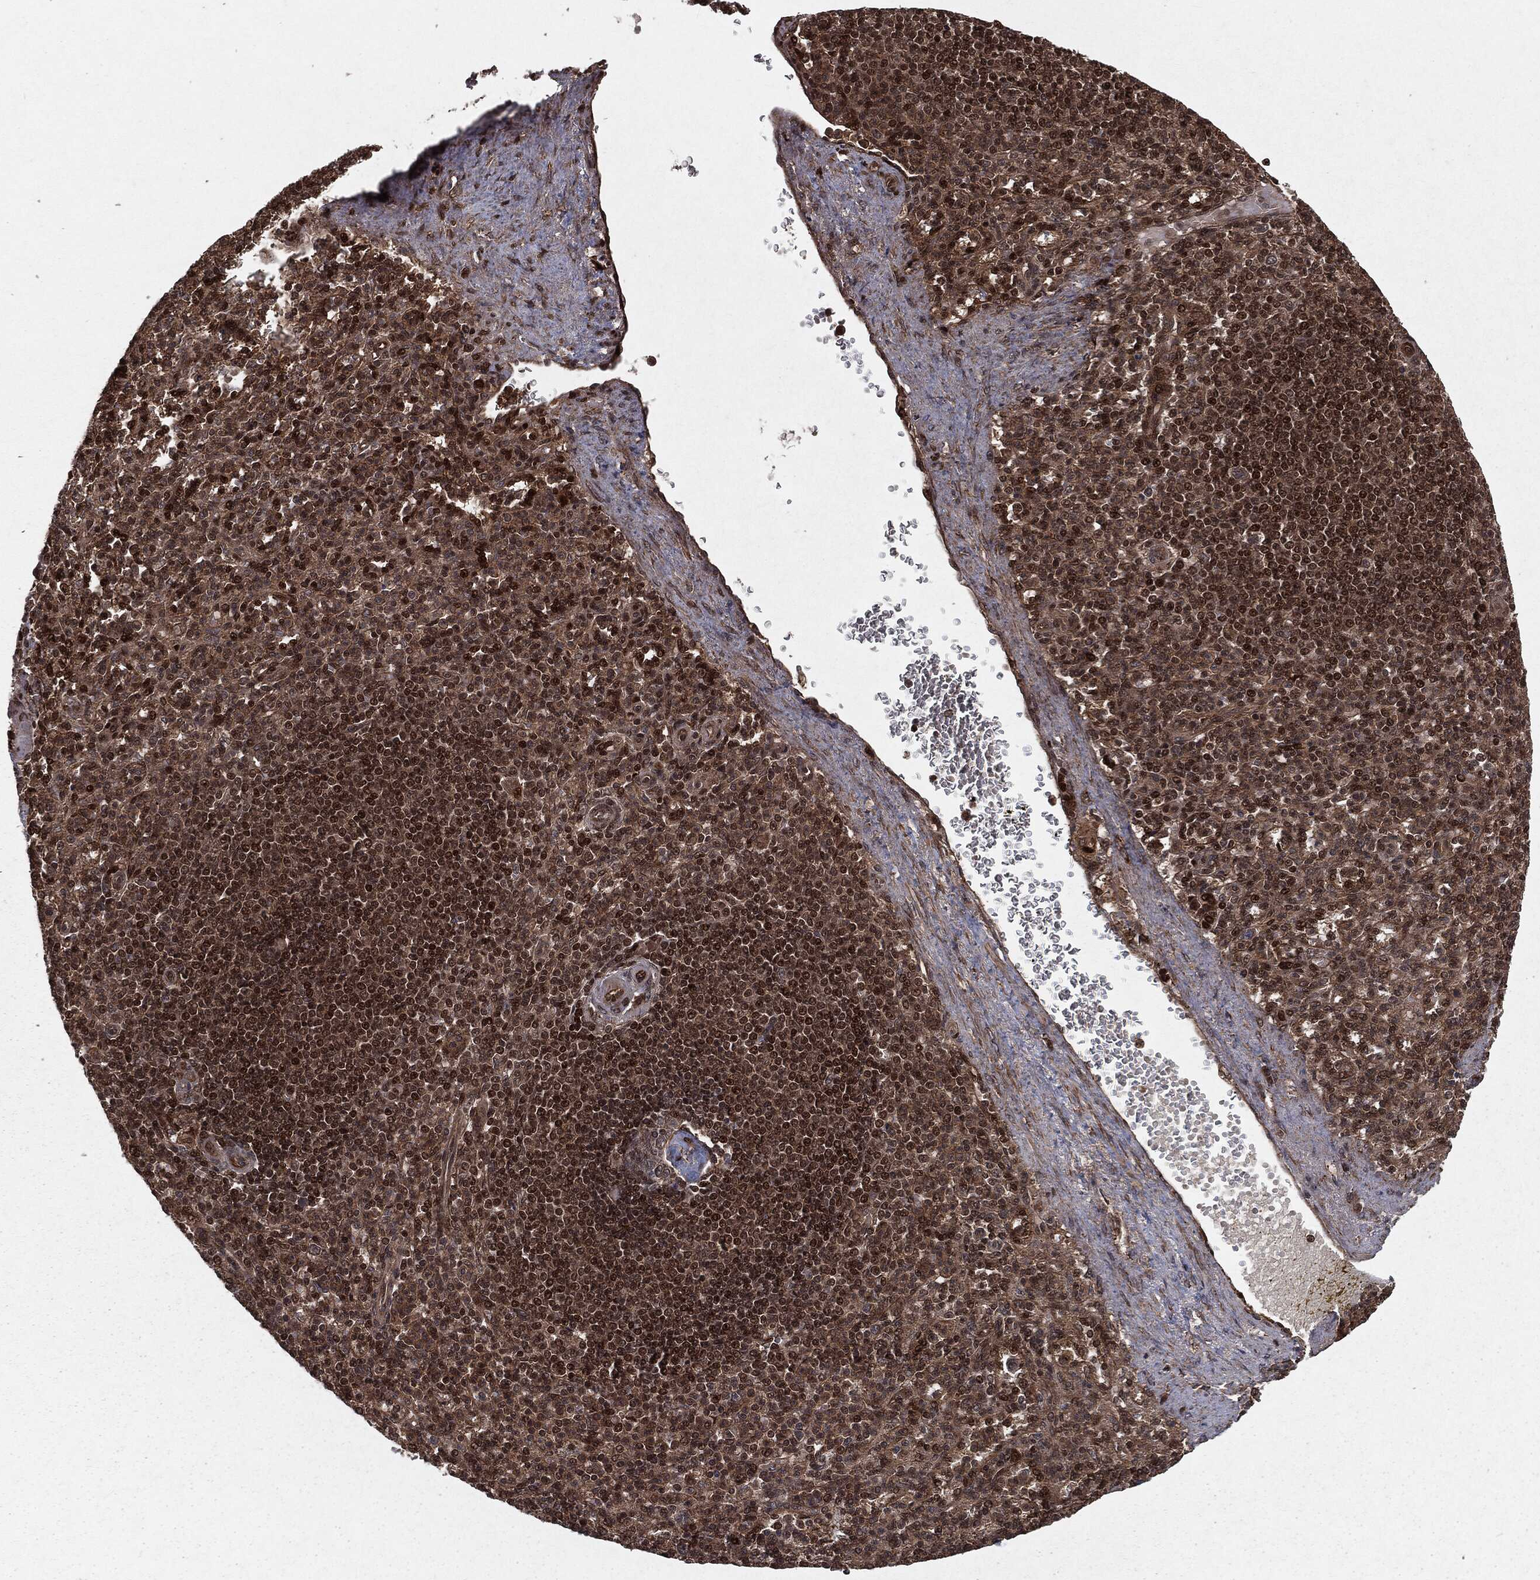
{"staining": {"intensity": "strong", "quantity": "<25%", "location": "nuclear"}, "tissue": "spleen", "cell_type": "Cells in red pulp", "image_type": "normal", "snomed": [{"axis": "morphology", "description": "Normal tissue, NOS"}, {"axis": "topography", "description": "Spleen"}], "caption": "Immunohistochemical staining of unremarkable human spleen demonstrates <25% levels of strong nuclear protein positivity in about <25% of cells in red pulp. Using DAB (brown) and hematoxylin (blue) stains, captured at high magnification using brightfield microscopy.", "gene": "RANBP9", "patient": {"sex": "female", "age": 74}}